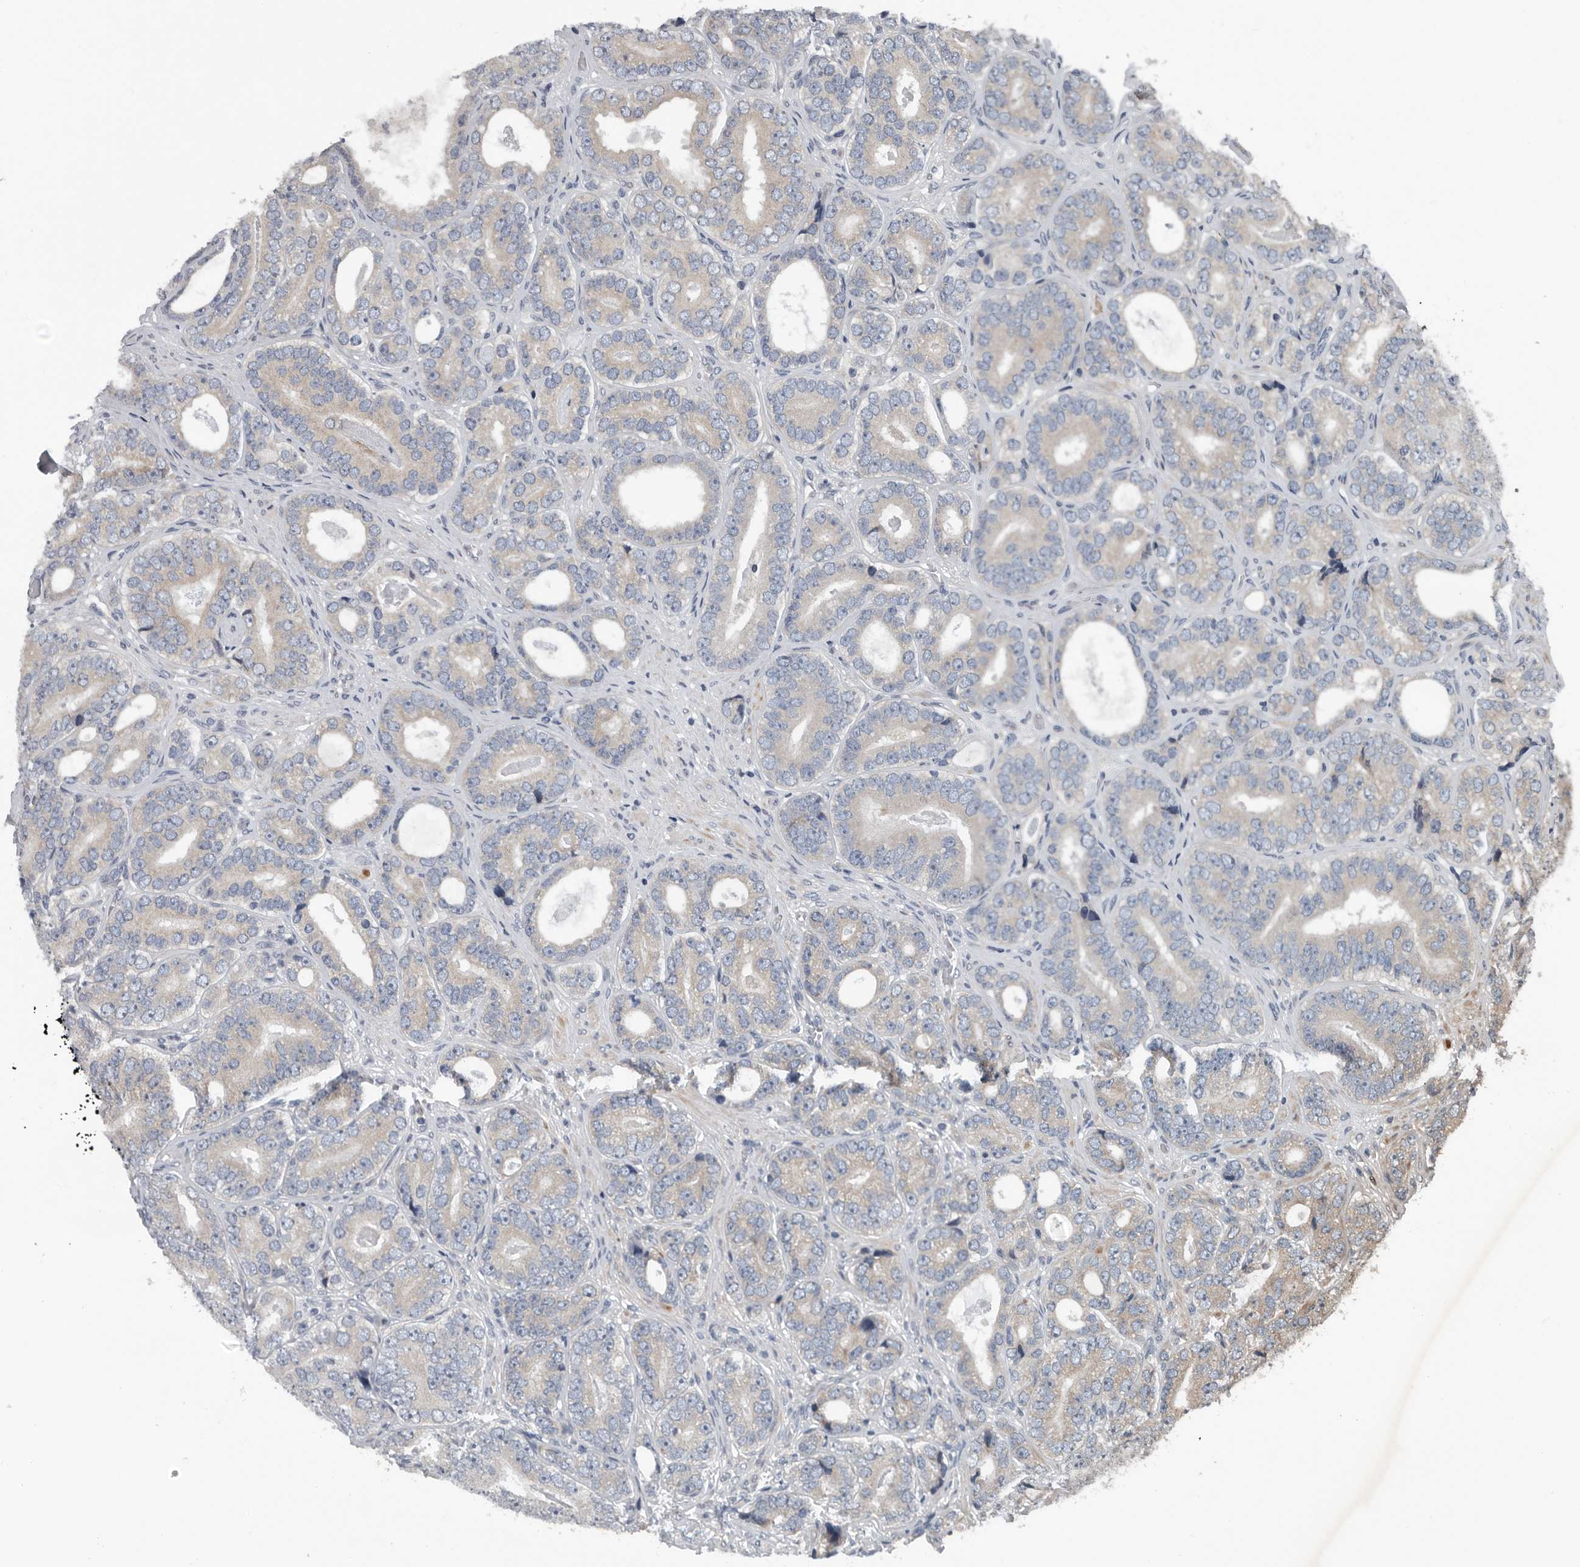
{"staining": {"intensity": "weak", "quantity": "<25%", "location": "cytoplasmic/membranous"}, "tissue": "prostate cancer", "cell_type": "Tumor cells", "image_type": "cancer", "snomed": [{"axis": "morphology", "description": "Adenocarcinoma, High grade"}, {"axis": "topography", "description": "Prostate"}], "caption": "Prostate high-grade adenocarcinoma was stained to show a protein in brown. There is no significant expression in tumor cells. (Immunohistochemistry (ihc), brightfield microscopy, high magnification).", "gene": "TMEM199", "patient": {"sex": "male", "age": 56}}